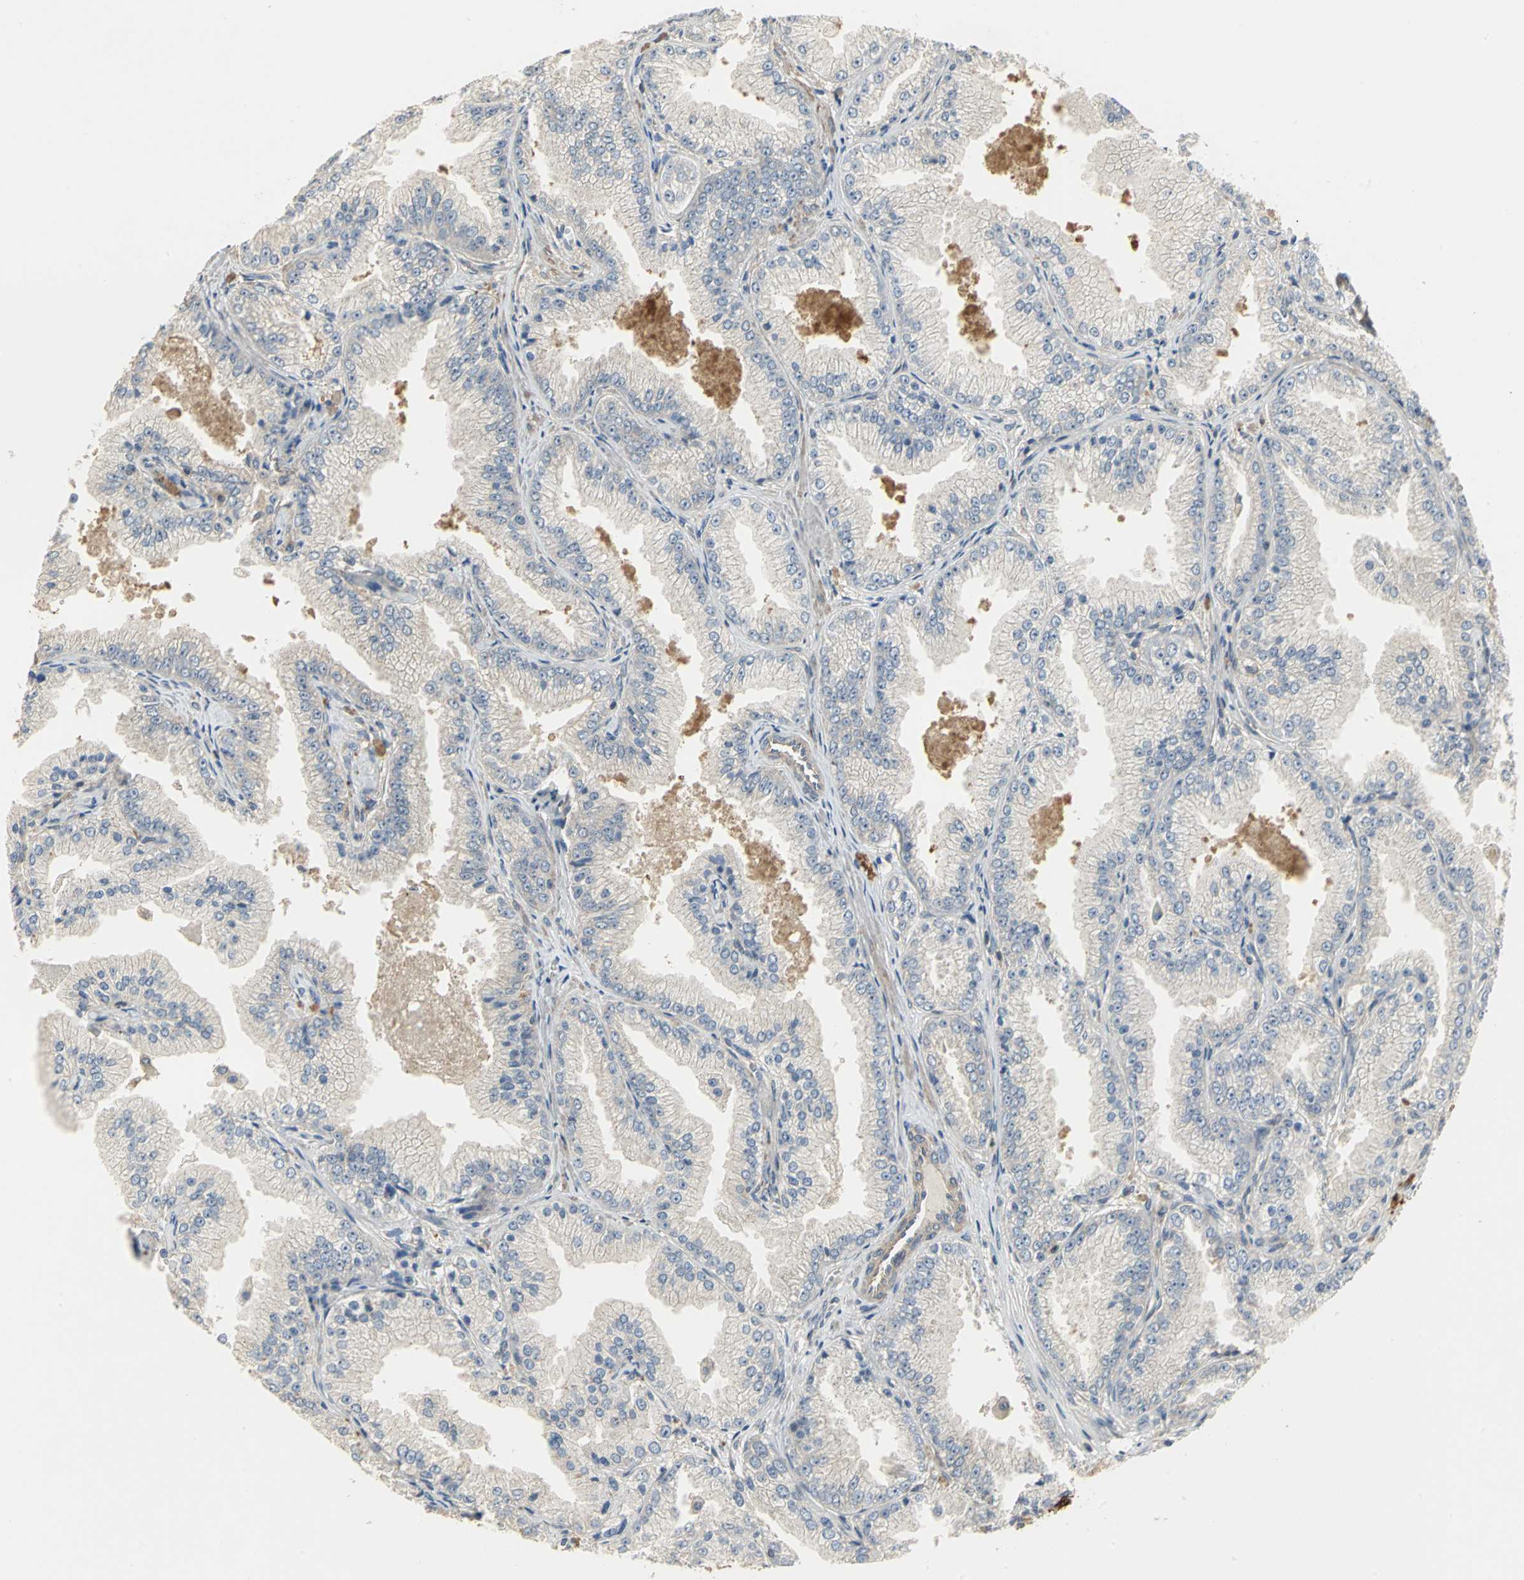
{"staining": {"intensity": "weak", "quantity": ">75%", "location": "cytoplasmic/membranous"}, "tissue": "prostate cancer", "cell_type": "Tumor cells", "image_type": "cancer", "snomed": [{"axis": "morphology", "description": "Adenocarcinoma, High grade"}, {"axis": "topography", "description": "Prostate"}], "caption": "Brown immunohistochemical staining in human adenocarcinoma (high-grade) (prostate) reveals weak cytoplasmic/membranous staining in approximately >75% of tumor cells.", "gene": "MET", "patient": {"sex": "male", "age": 61}}